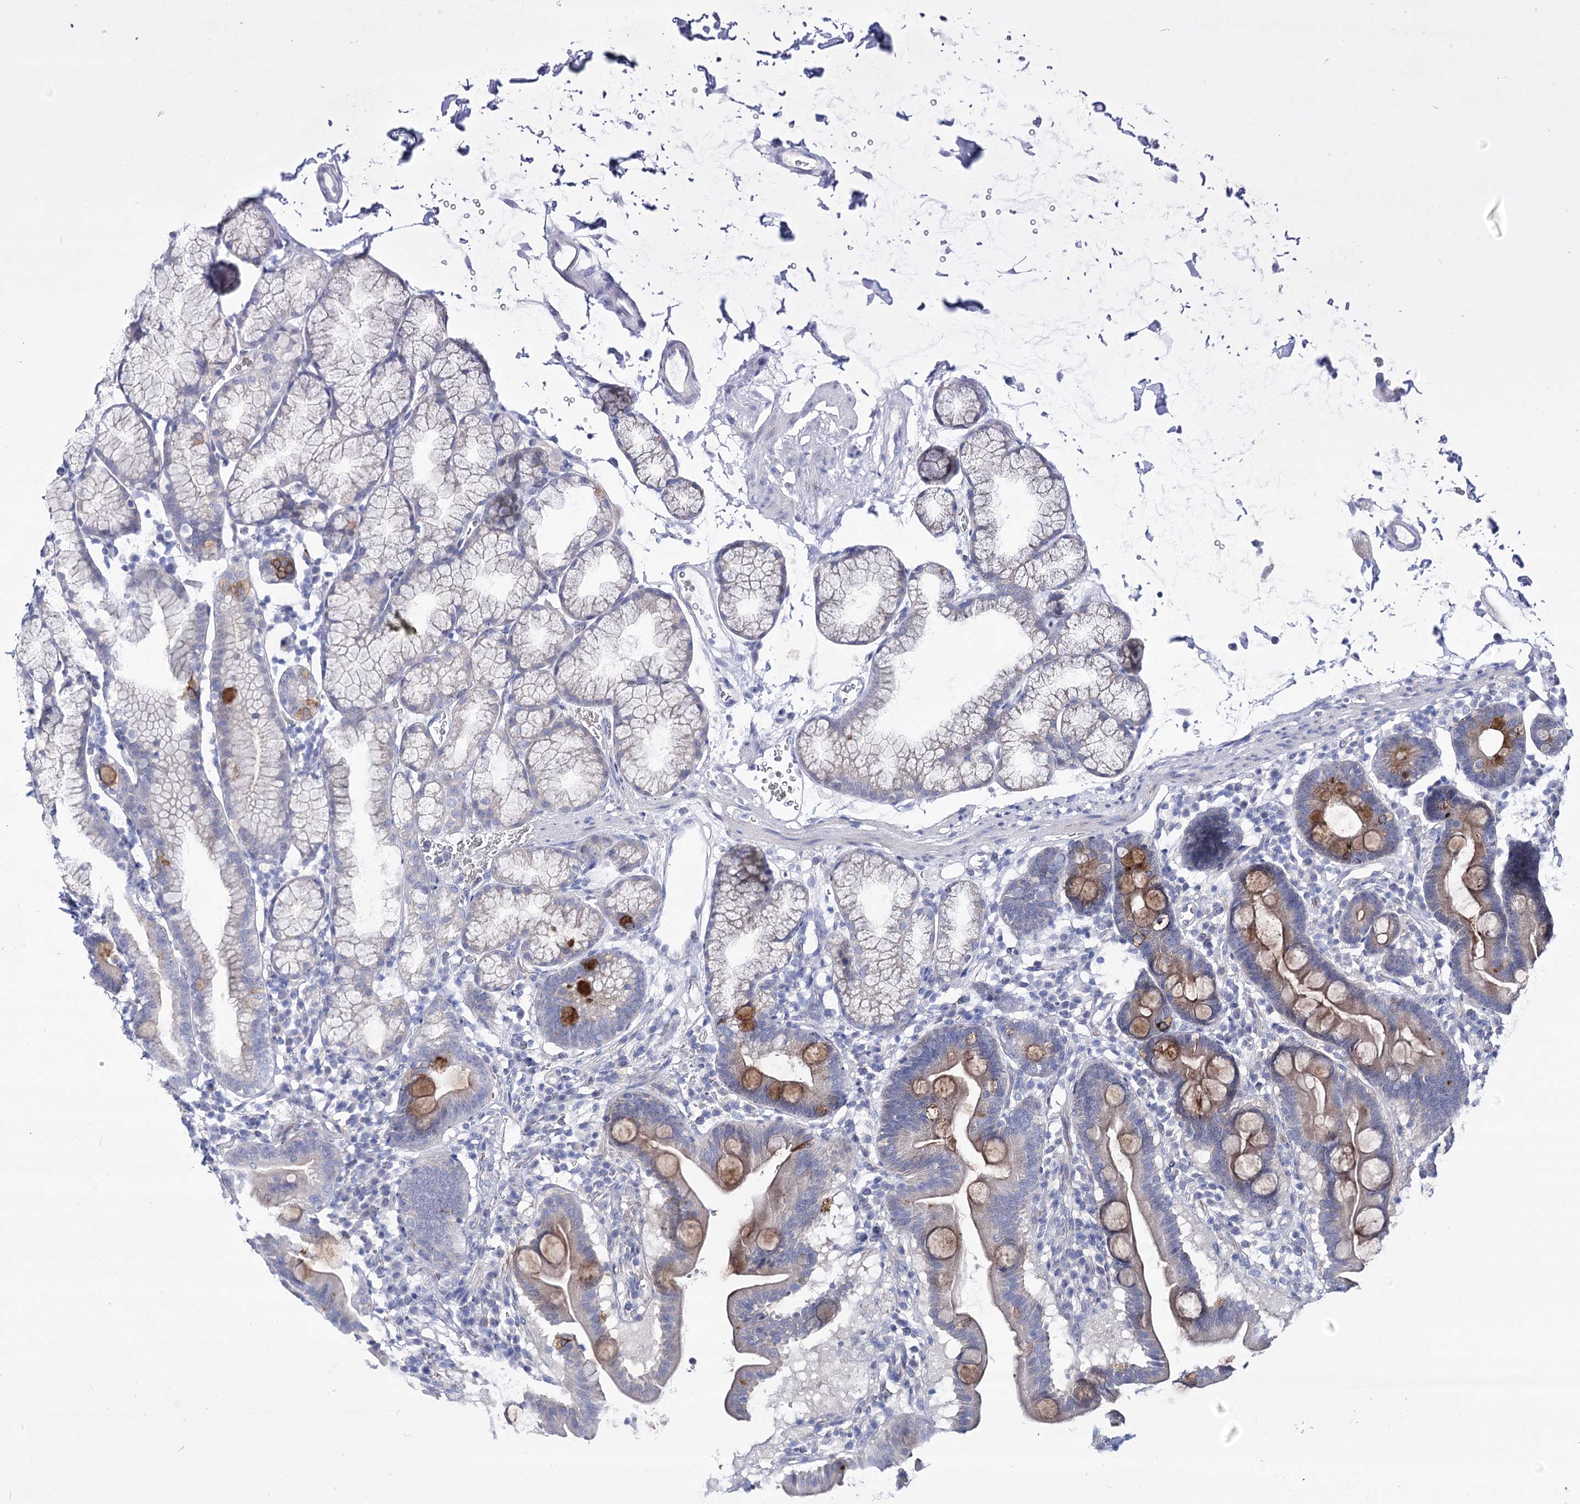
{"staining": {"intensity": "moderate", "quantity": "25%-75%", "location": "cytoplasmic/membranous"}, "tissue": "duodenum", "cell_type": "Glandular cells", "image_type": "normal", "snomed": [{"axis": "morphology", "description": "Normal tissue, NOS"}, {"axis": "topography", "description": "Duodenum"}], "caption": "Glandular cells display medium levels of moderate cytoplasmic/membranous expression in about 25%-75% of cells in benign duodenum.", "gene": "NRAP", "patient": {"sex": "male", "age": 54}}